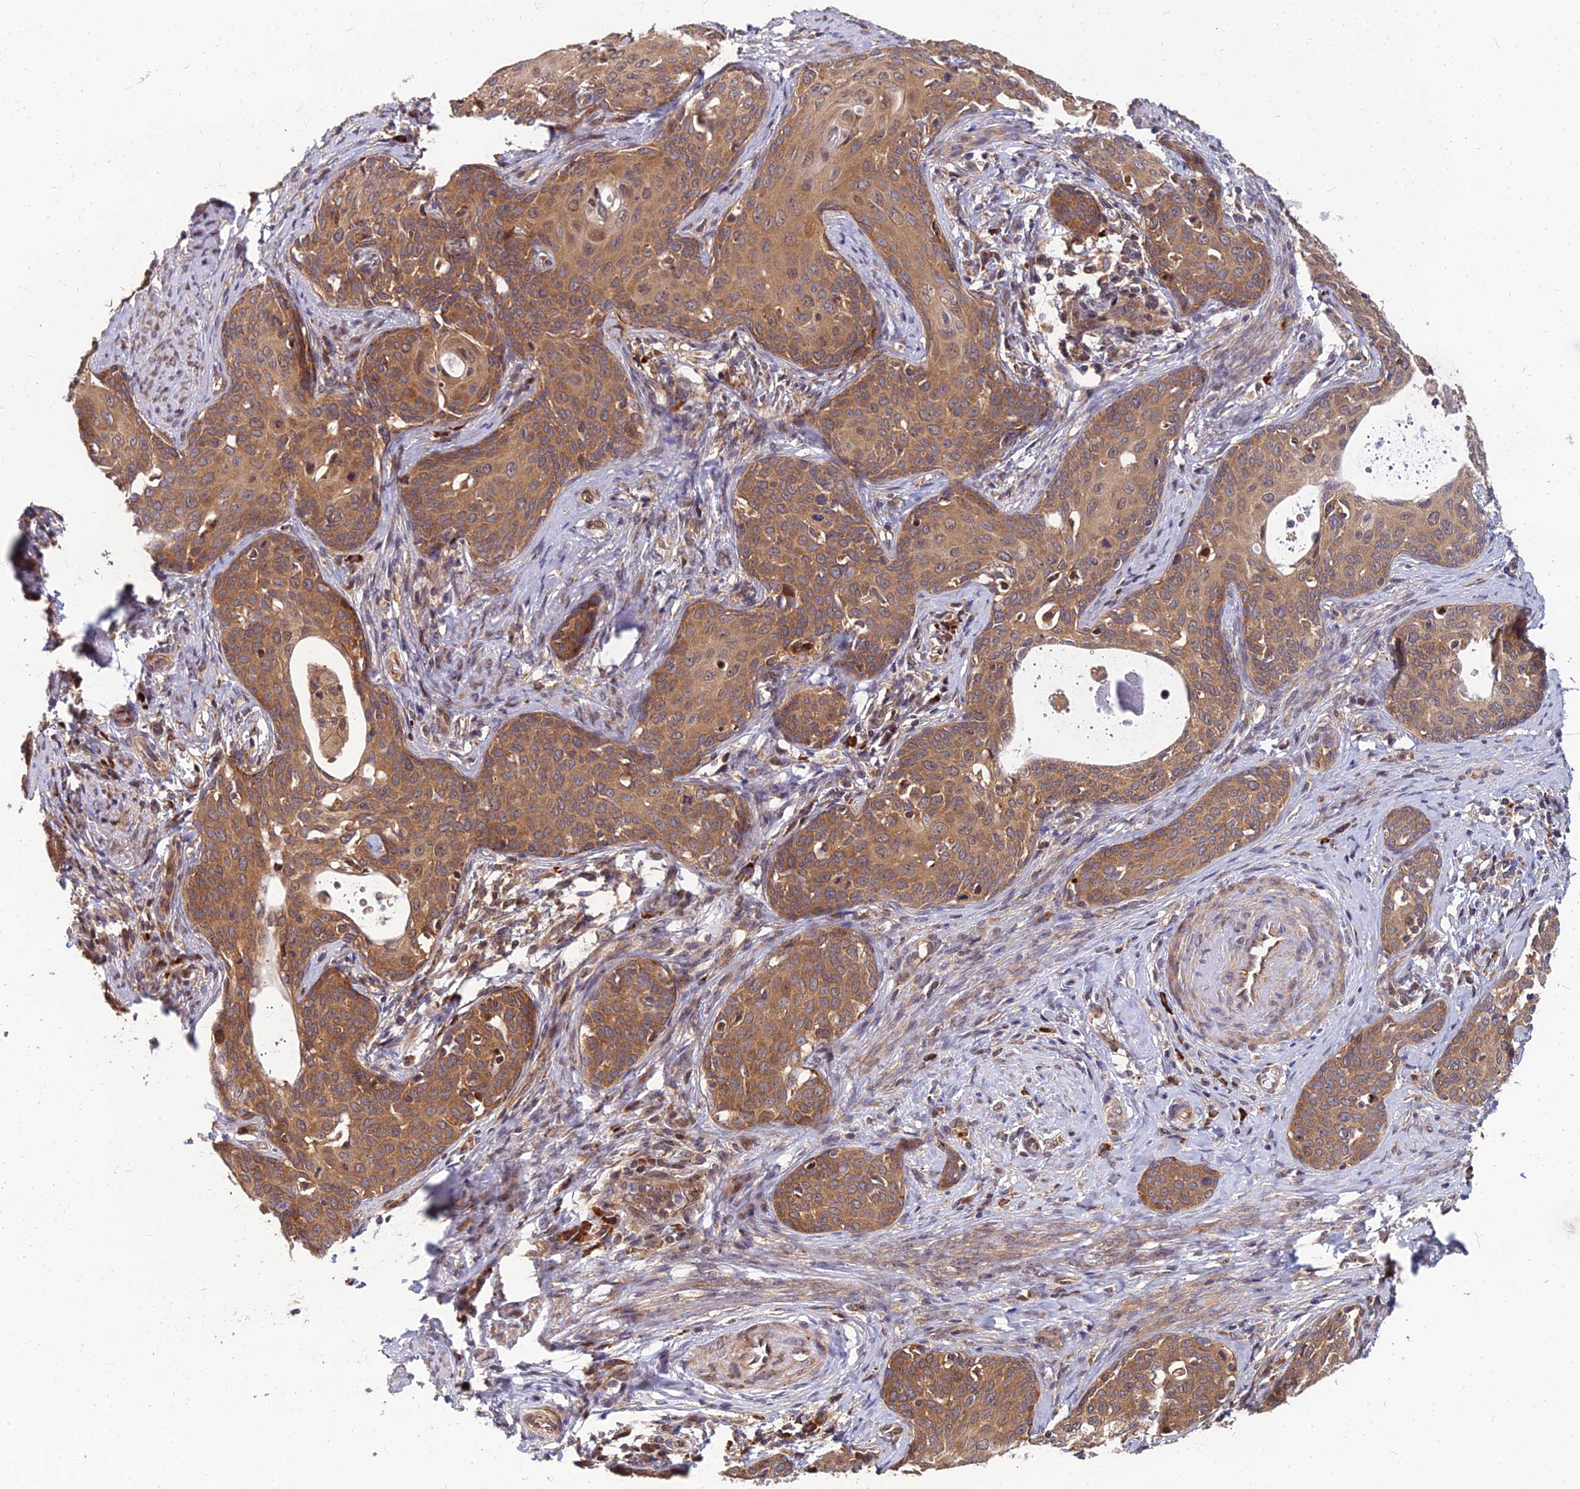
{"staining": {"intensity": "moderate", "quantity": ">75%", "location": "cytoplasmic/membranous"}, "tissue": "cervical cancer", "cell_type": "Tumor cells", "image_type": "cancer", "snomed": [{"axis": "morphology", "description": "Squamous cell carcinoma, NOS"}, {"axis": "topography", "description": "Cervix"}], "caption": "The micrograph exhibits staining of cervical squamous cell carcinoma, revealing moderate cytoplasmic/membranous protein positivity (brown color) within tumor cells.", "gene": "CCT6B", "patient": {"sex": "female", "age": 52}}